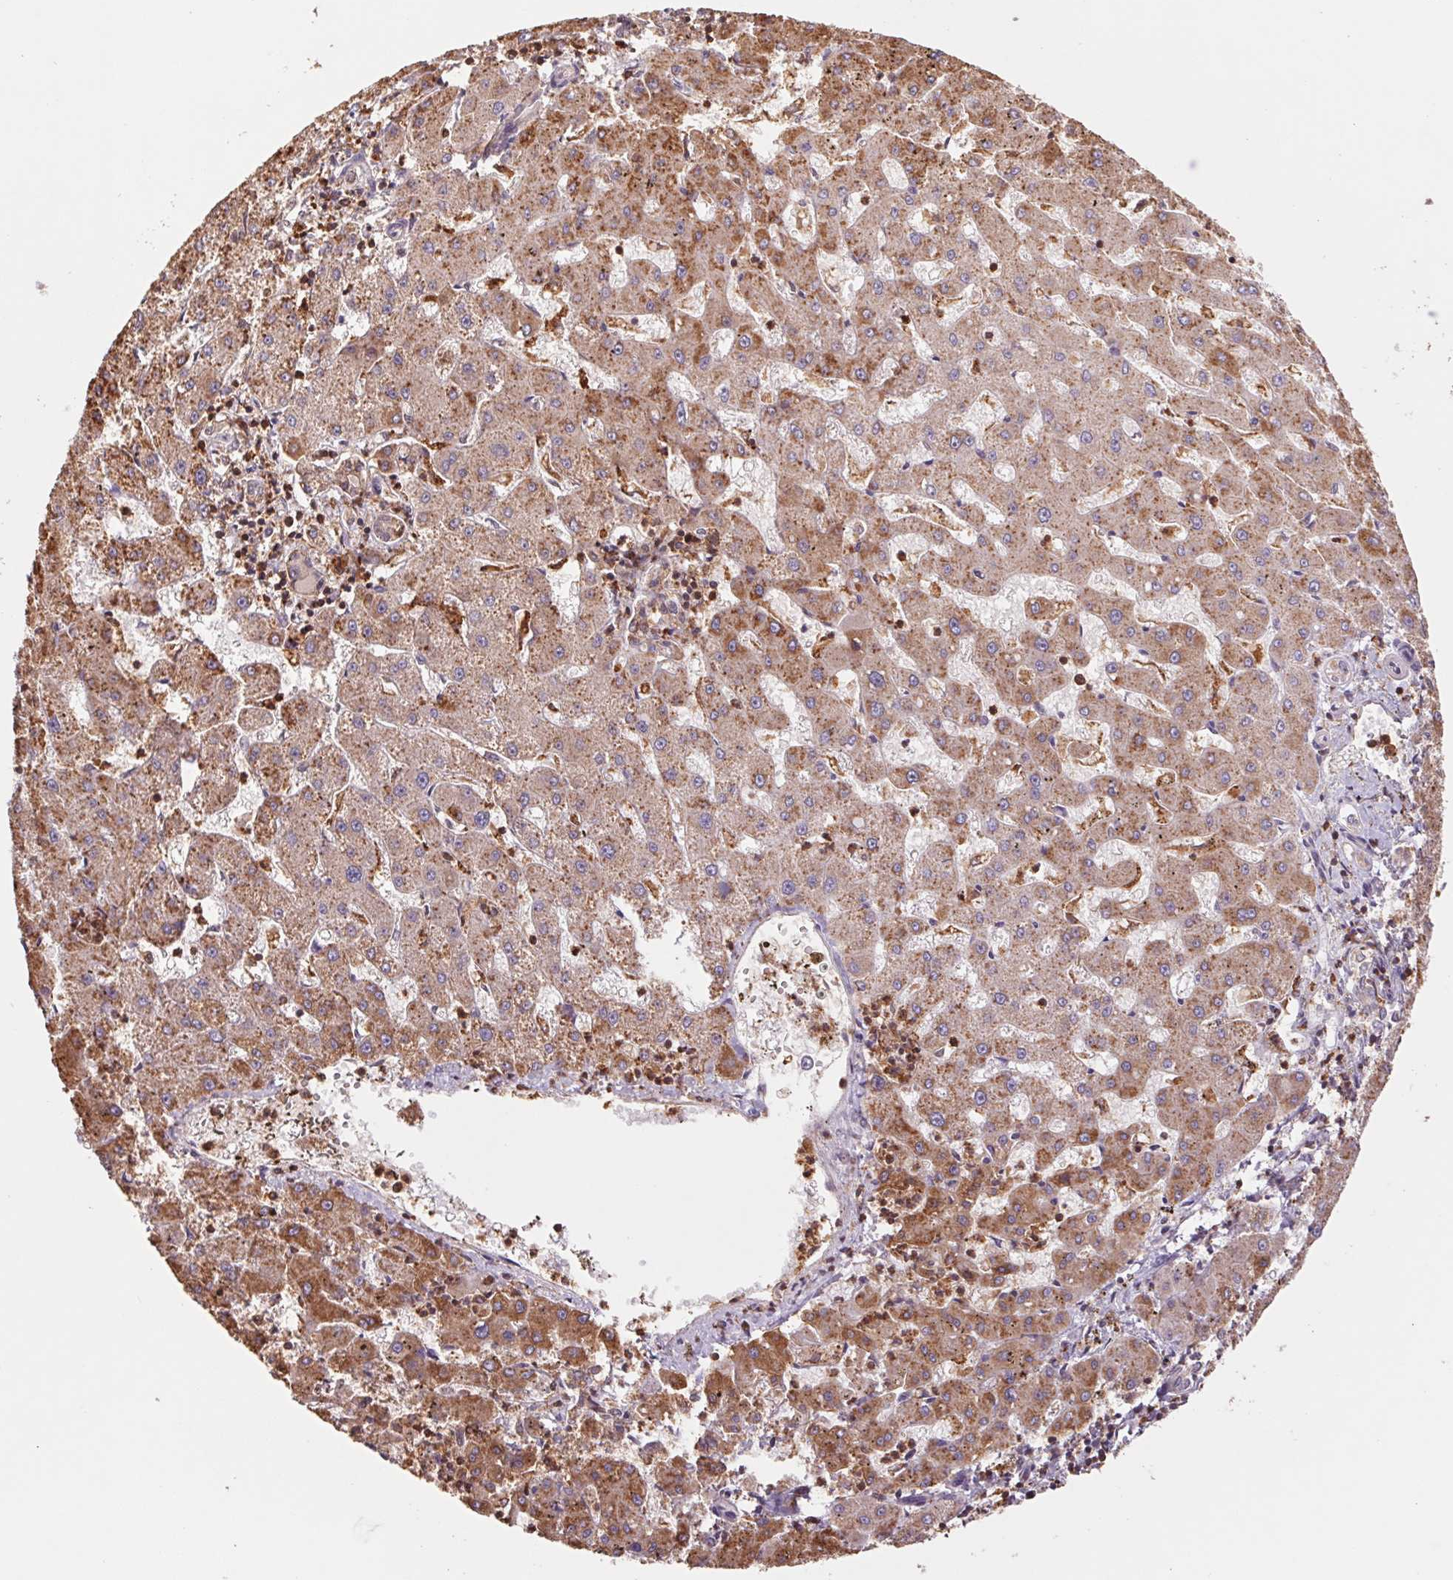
{"staining": {"intensity": "moderate", "quantity": ">75%", "location": "cytoplasmic/membranous"}, "tissue": "liver cancer", "cell_type": "Tumor cells", "image_type": "cancer", "snomed": [{"axis": "morphology", "description": "Carcinoma, Hepatocellular, NOS"}, {"axis": "topography", "description": "Liver"}], "caption": "Immunohistochemistry micrograph of liver hepatocellular carcinoma stained for a protein (brown), which reveals medium levels of moderate cytoplasmic/membranous staining in approximately >75% of tumor cells.", "gene": "URM1", "patient": {"sex": "male", "age": 67}}